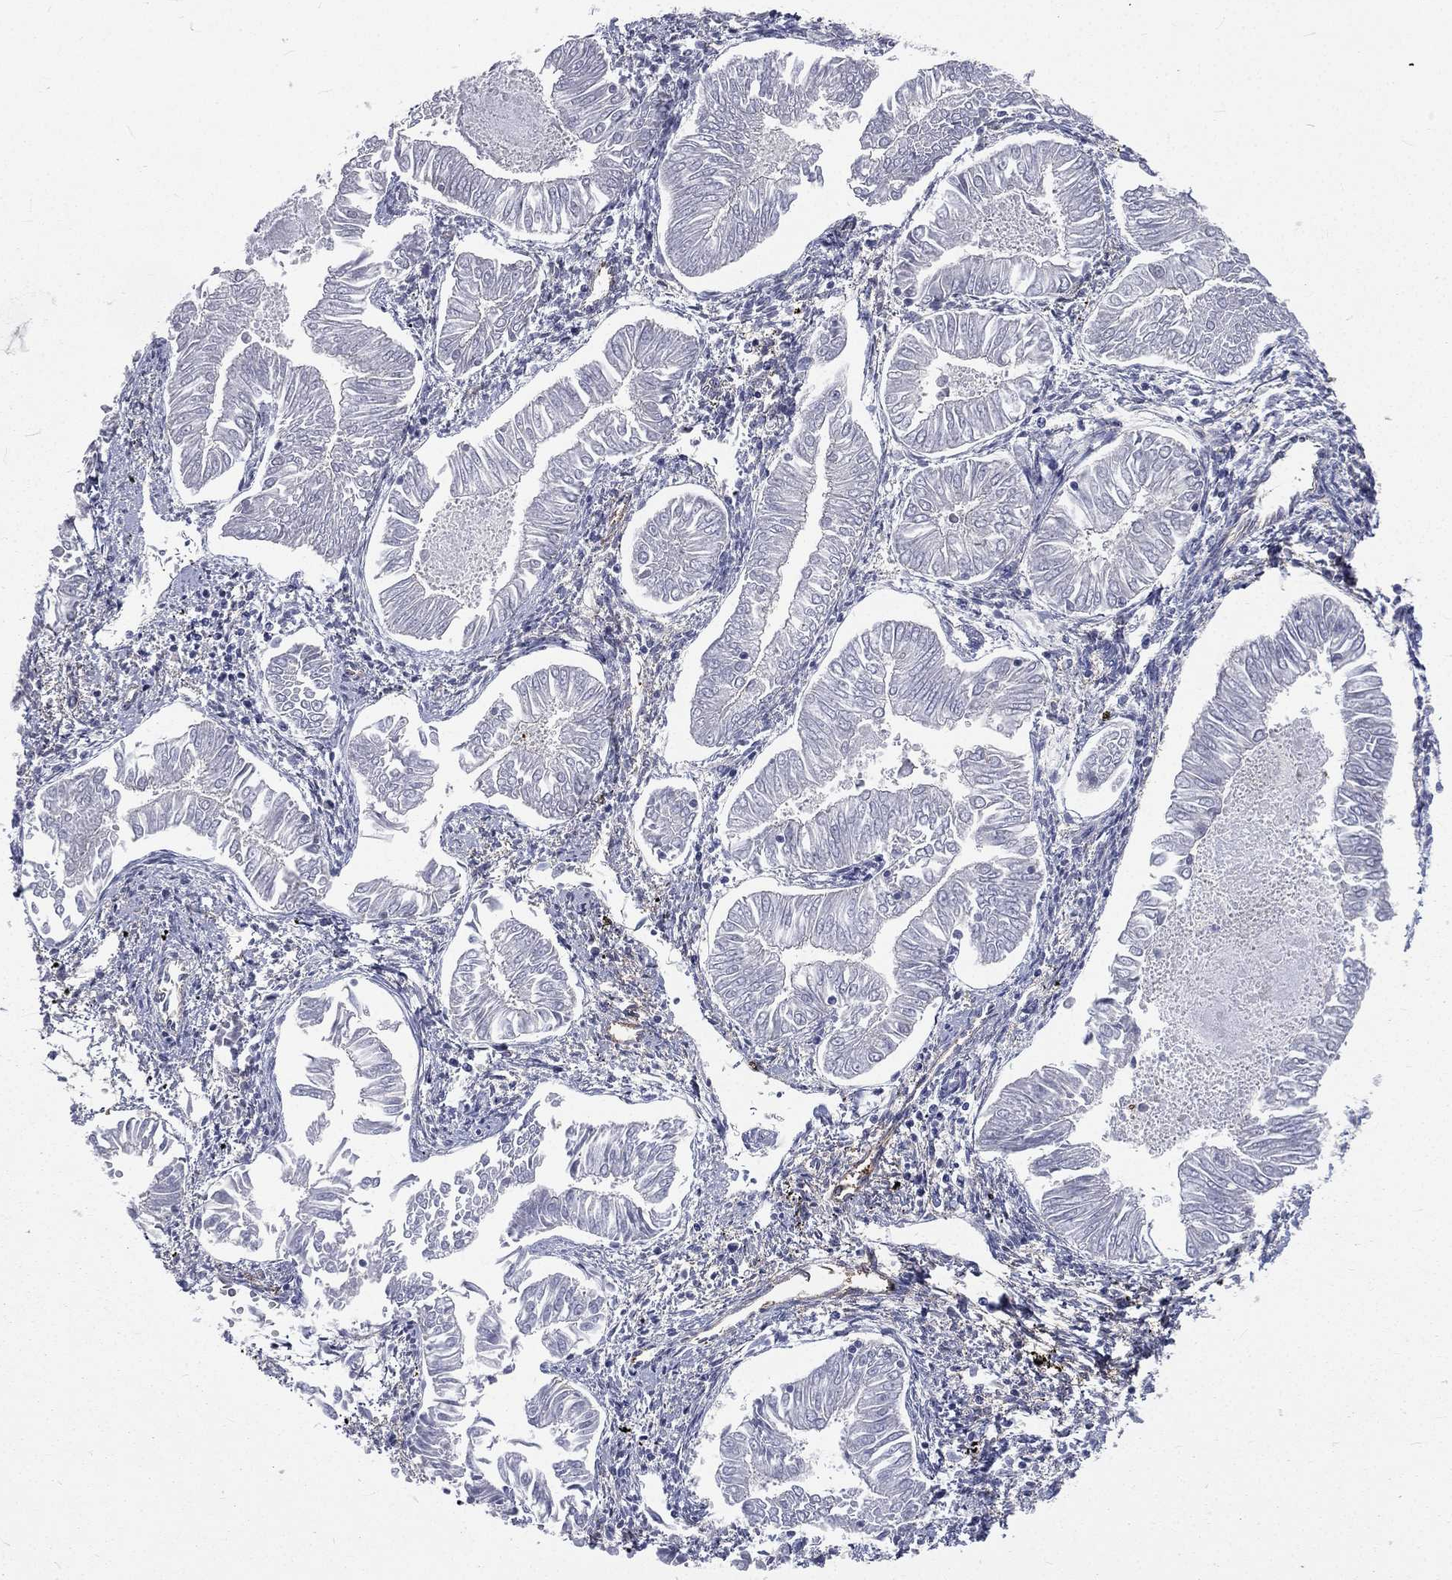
{"staining": {"intensity": "negative", "quantity": "none", "location": "none"}, "tissue": "endometrial cancer", "cell_type": "Tumor cells", "image_type": "cancer", "snomed": [{"axis": "morphology", "description": "Adenocarcinoma, NOS"}, {"axis": "topography", "description": "Endometrium"}], "caption": "Immunohistochemistry of human endometrial cancer (adenocarcinoma) demonstrates no expression in tumor cells.", "gene": "BASP1", "patient": {"sex": "female", "age": 53}}